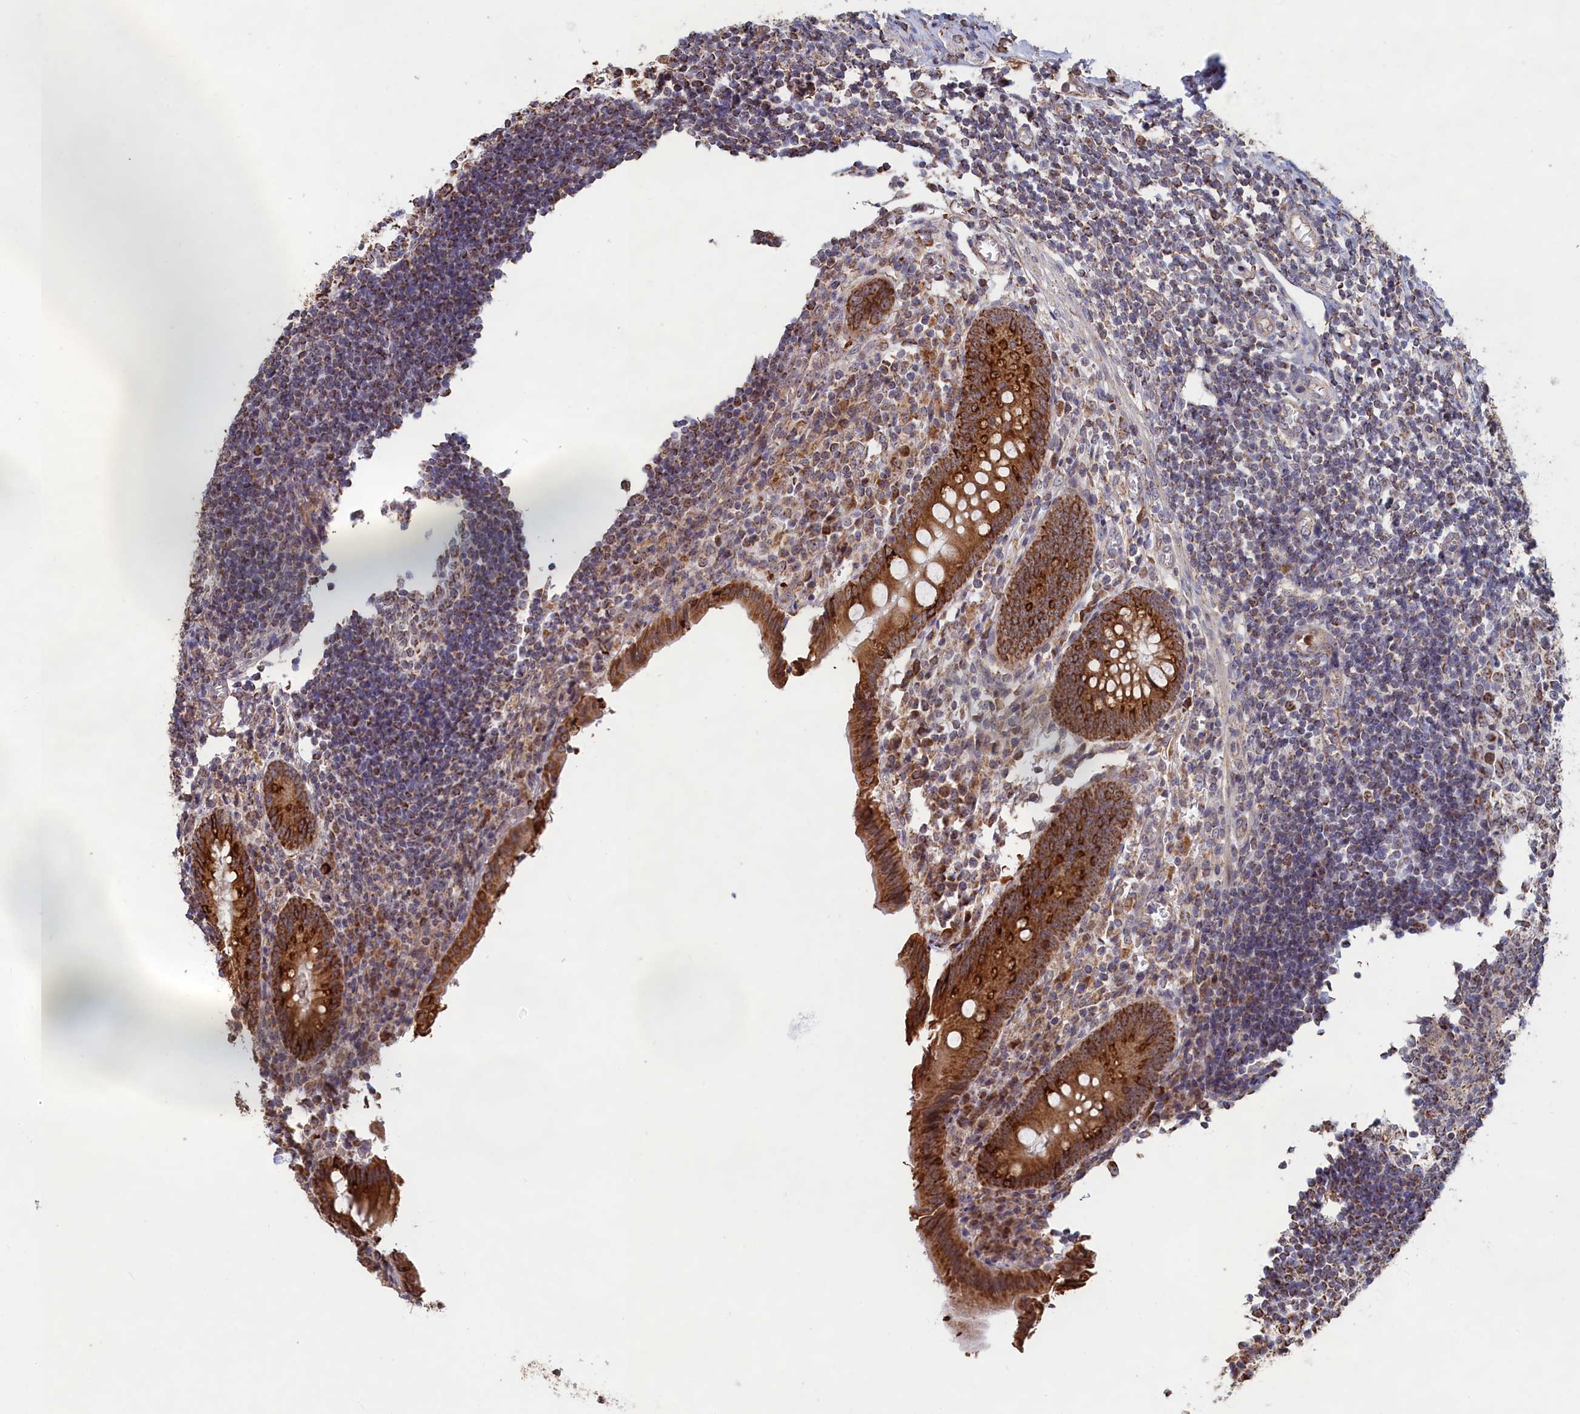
{"staining": {"intensity": "moderate", "quantity": ">75%", "location": "cytoplasmic/membranous"}, "tissue": "appendix", "cell_type": "Glandular cells", "image_type": "normal", "snomed": [{"axis": "morphology", "description": "Normal tissue, NOS"}, {"axis": "topography", "description": "Appendix"}], "caption": "Benign appendix reveals moderate cytoplasmic/membranous expression in approximately >75% of glandular cells.", "gene": "ENSG00000269825", "patient": {"sex": "female", "age": 17}}